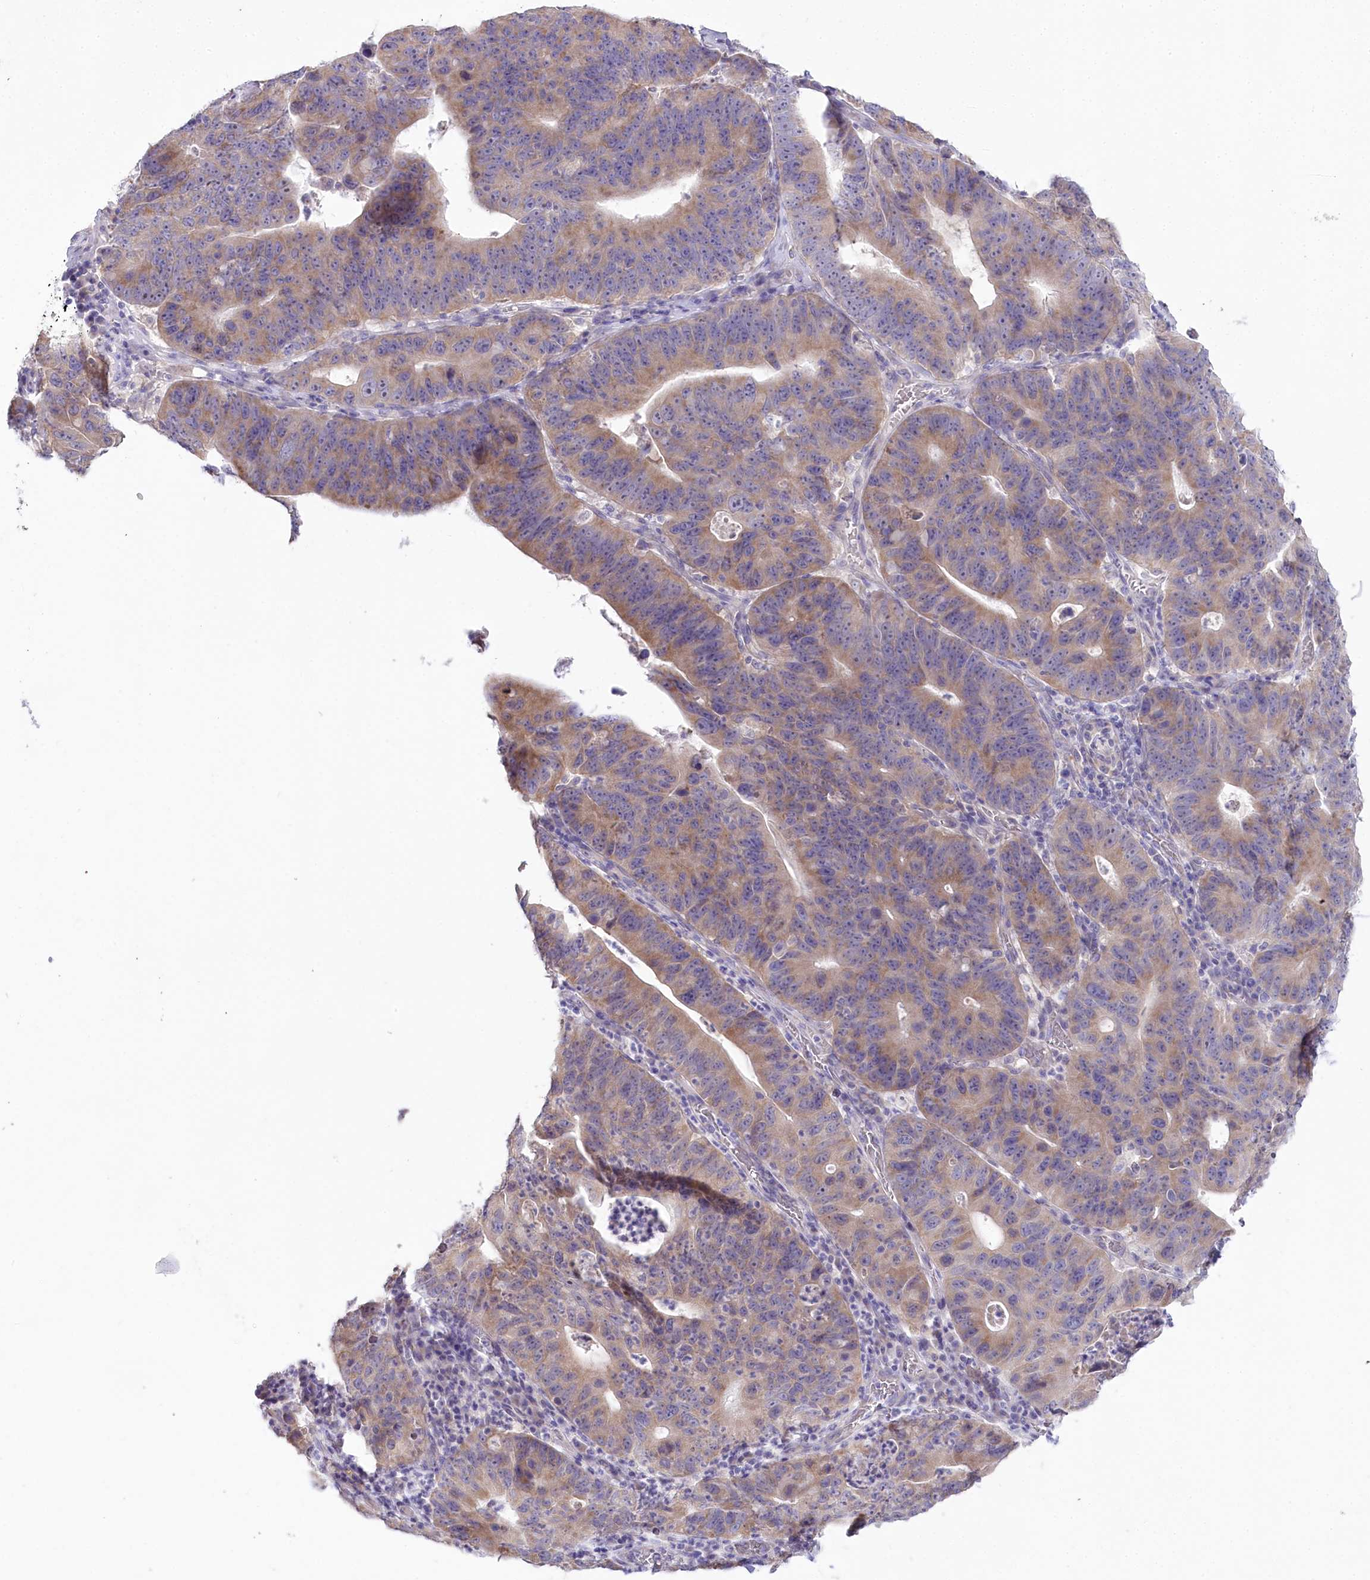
{"staining": {"intensity": "moderate", "quantity": ">75%", "location": "cytoplasmic/membranous"}, "tissue": "stomach cancer", "cell_type": "Tumor cells", "image_type": "cancer", "snomed": [{"axis": "morphology", "description": "Adenocarcinoma, NOS"}, {"axis": "topography", "description": "Stomach"}], "caption": "Immunohistochemical staining of stomach cancer demonstrates moderate cytoplasmic/membranous protein expression in approximately >75% of tumor cells.", "gene": "MYOZ1", "patient": {"sex": "male", "age": 59}}